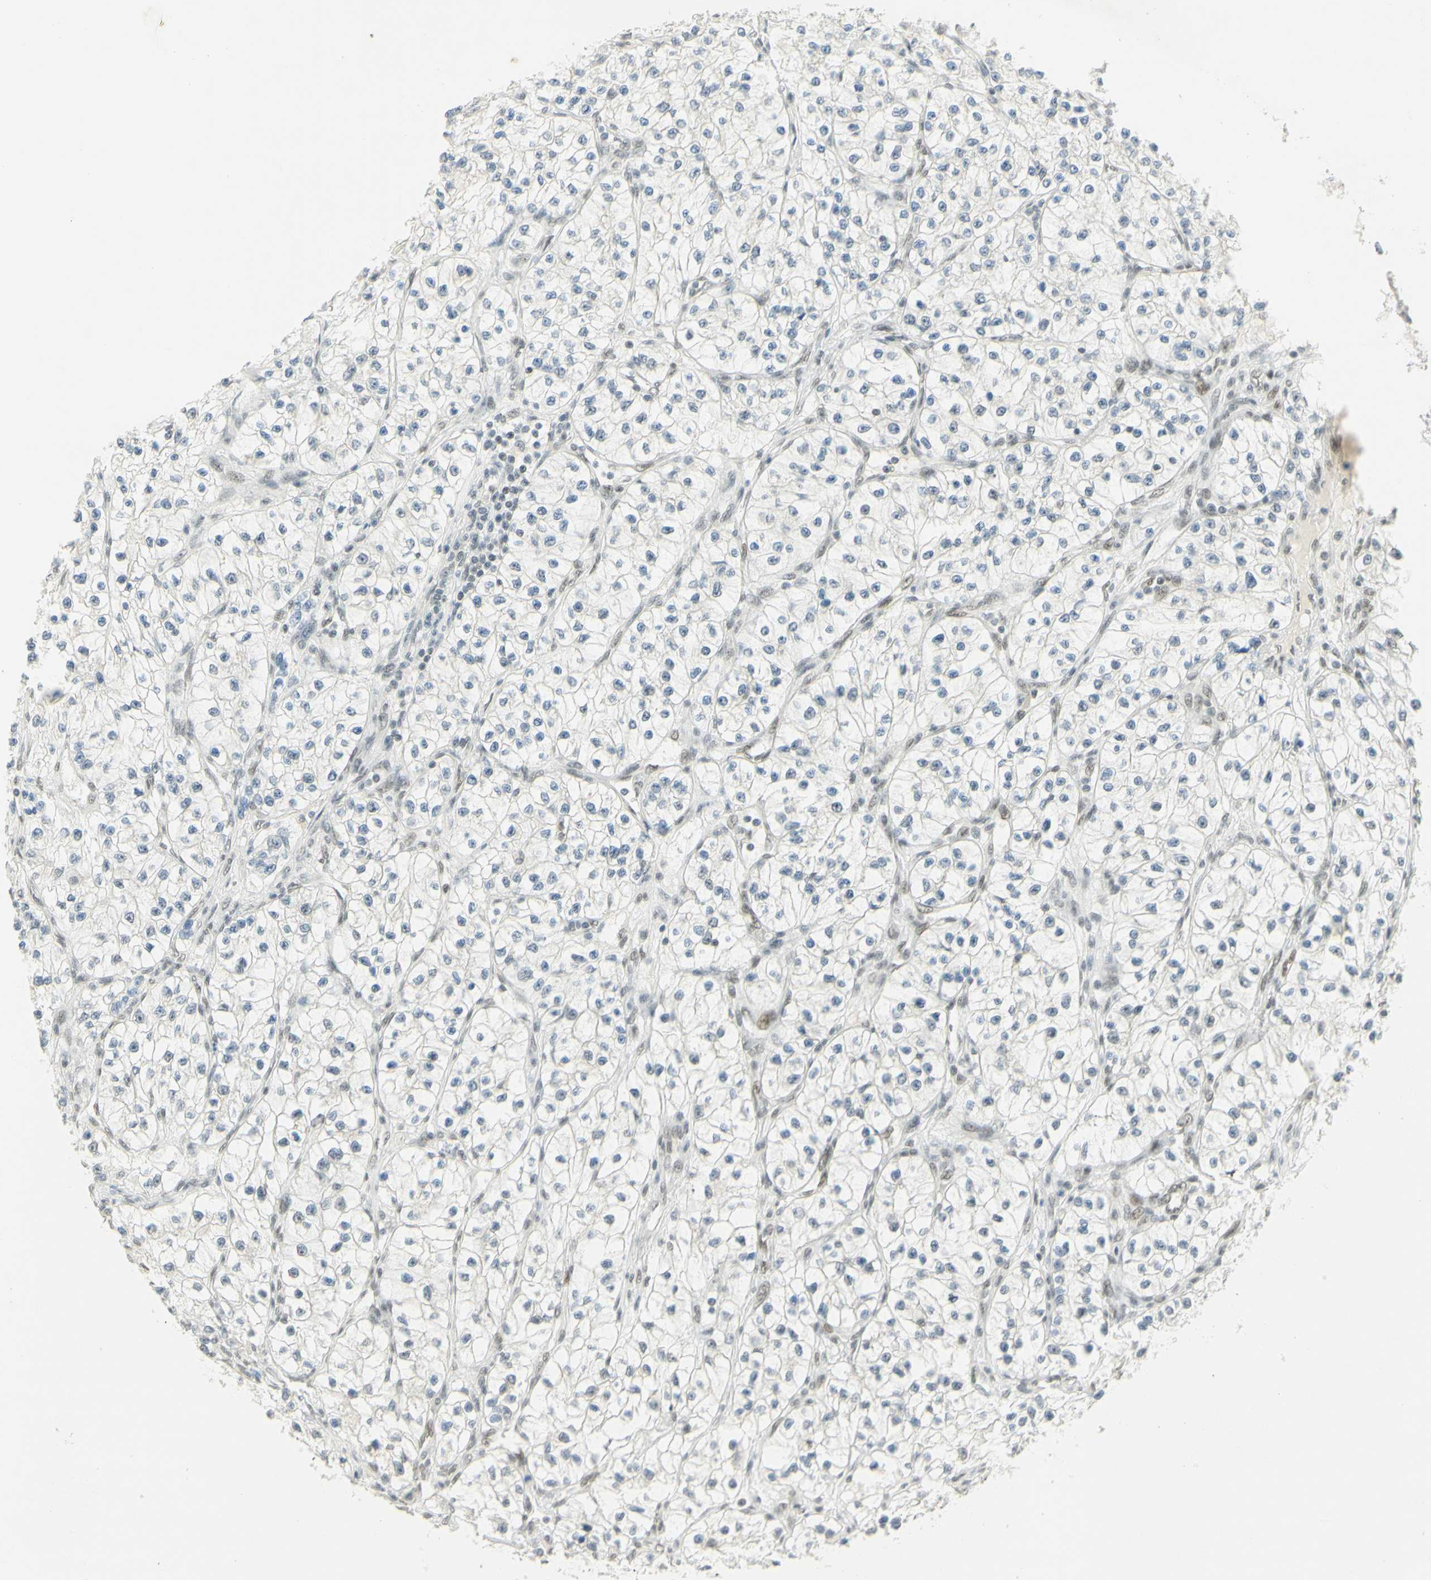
{"staining": {"intensity": "weak", "quantity": ">75%", "location": "nuclear"}, "tissue": "renal cancer", "cell_type": "Tumor cells", "image_type": "cancer", "snomed": [{"axis": "morphology", "description": "Adenocarcinoma, NOS"}, {"axis": "topography", "description": "Kidney"}], "caption": "This image demonstrates IHC staining of human renal cancer (adenocarcinoma), with low weak nuclear positivity in approximately >75% of tumor cells.", "gene": "PMS2", "patient": {"sex": "female", "age": 57}}